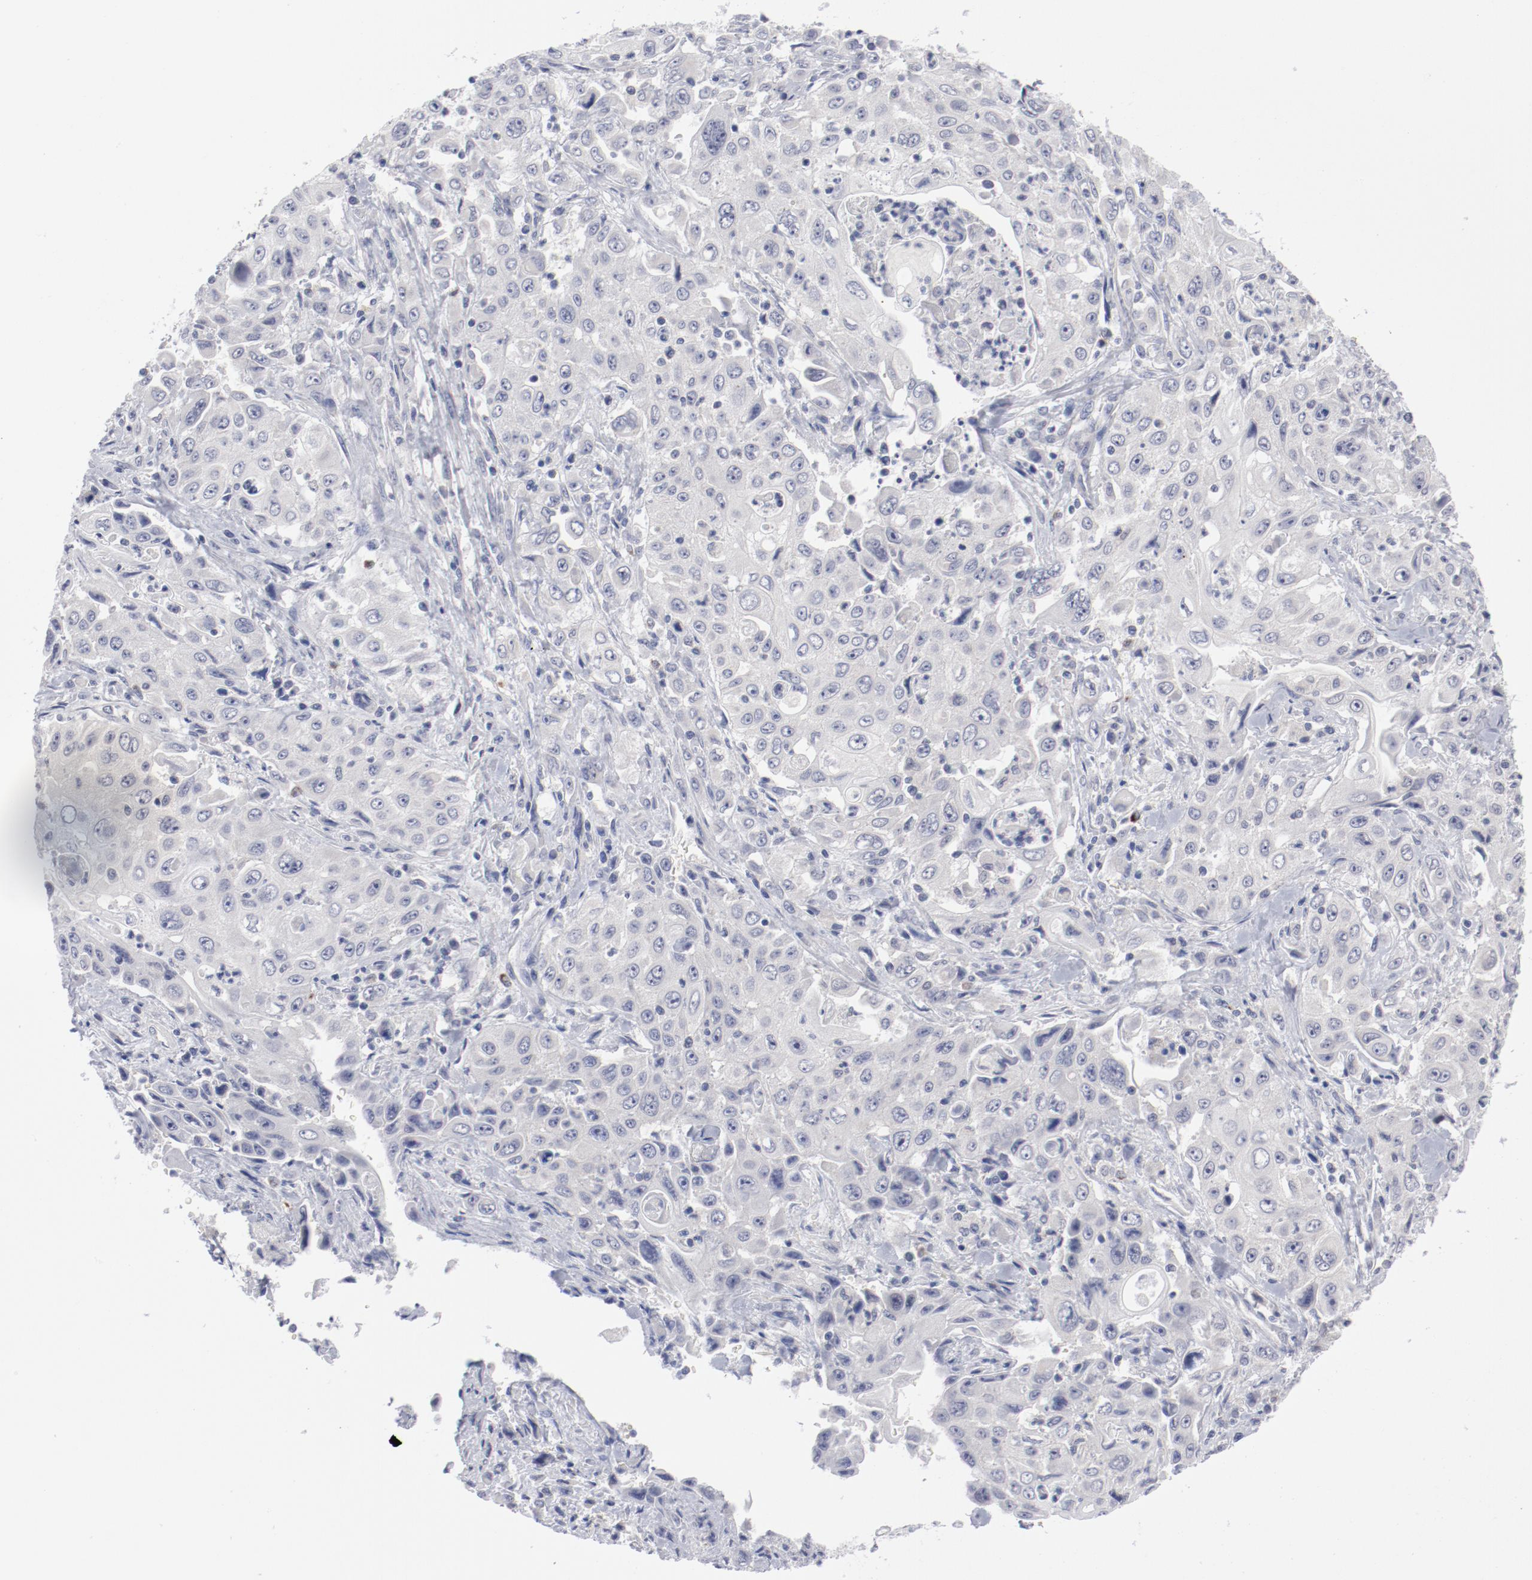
{"staining": {"intensity": "negative", "quantity": "none", "location": "none"}, "tissue": "pancreatic cancer", "cell_type": "Tumor cells", "image_type": "cancer", "snomed": [{"axis": "morphology", "description": "Adenocarcinoma, NOS"}, {"axis": "topography", "description": "Pancreas"}], "caption": "An immunohistochemistry (IHC) histopathology image of adenocarcinoma (pancreatic) is shown. There is no staining in tumor cells of adenocarcinoma (pancreatic). (DAB IHC with hematoxylin counter stain).", "gene": "SH3BGR", "patient": {"sex": "male", "age": 70}}